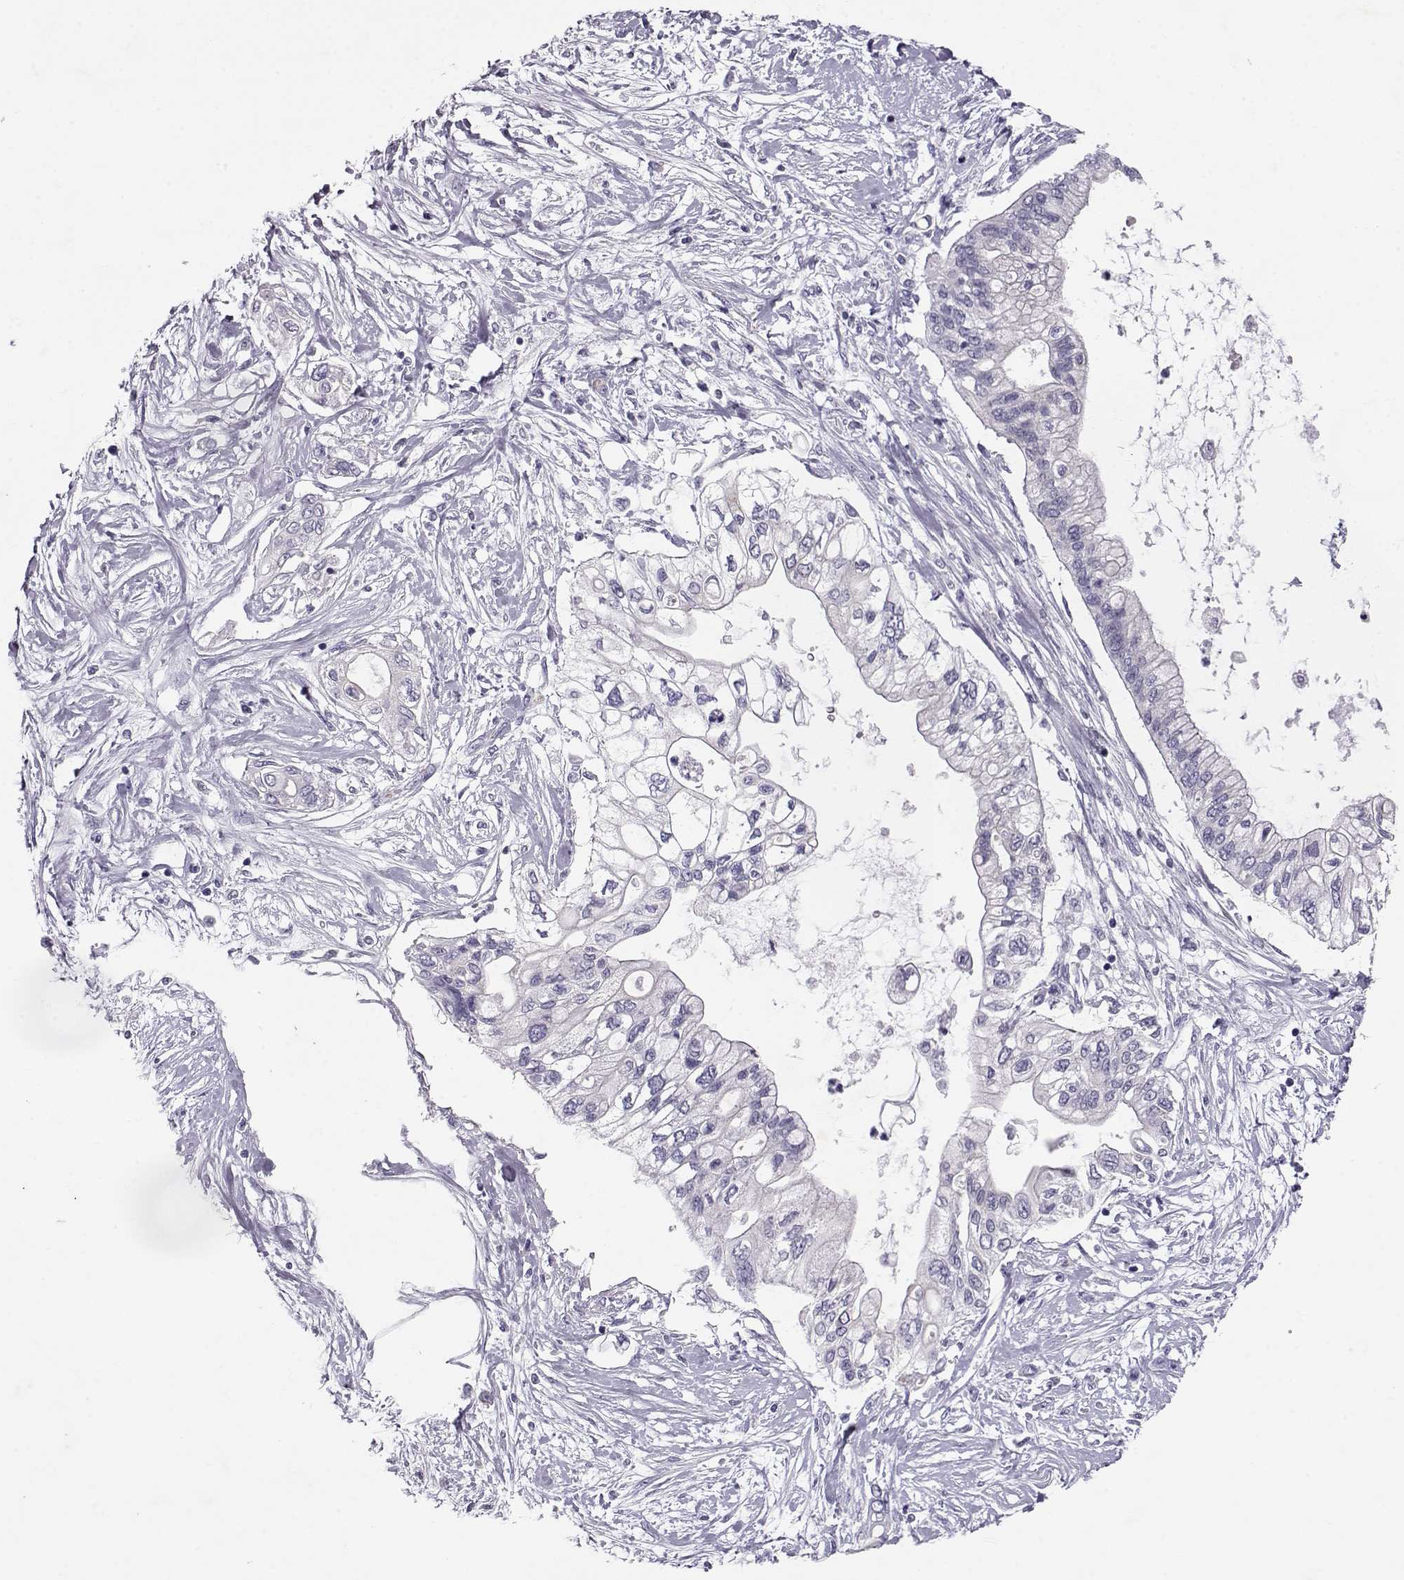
{"staining": {"intensity": "negative", "quantity": "none", "location": "none"}, "tissue": "pancreatic cancer", "cell_type": "Tumor cells", "image_type": "cancer", "snomed": [{"axis": "morphology", "description": "Adenocarcinoma, NOS"}, {"axis": "topography", "description": "Pancreas"}], "caption": "Immunohistochemical staining of pancreatic cancer (adenocarcinoma) reveals no significant expression in tumor cells.", "gene": "RD3", "patient": {"sex": "female", "age": 77}}